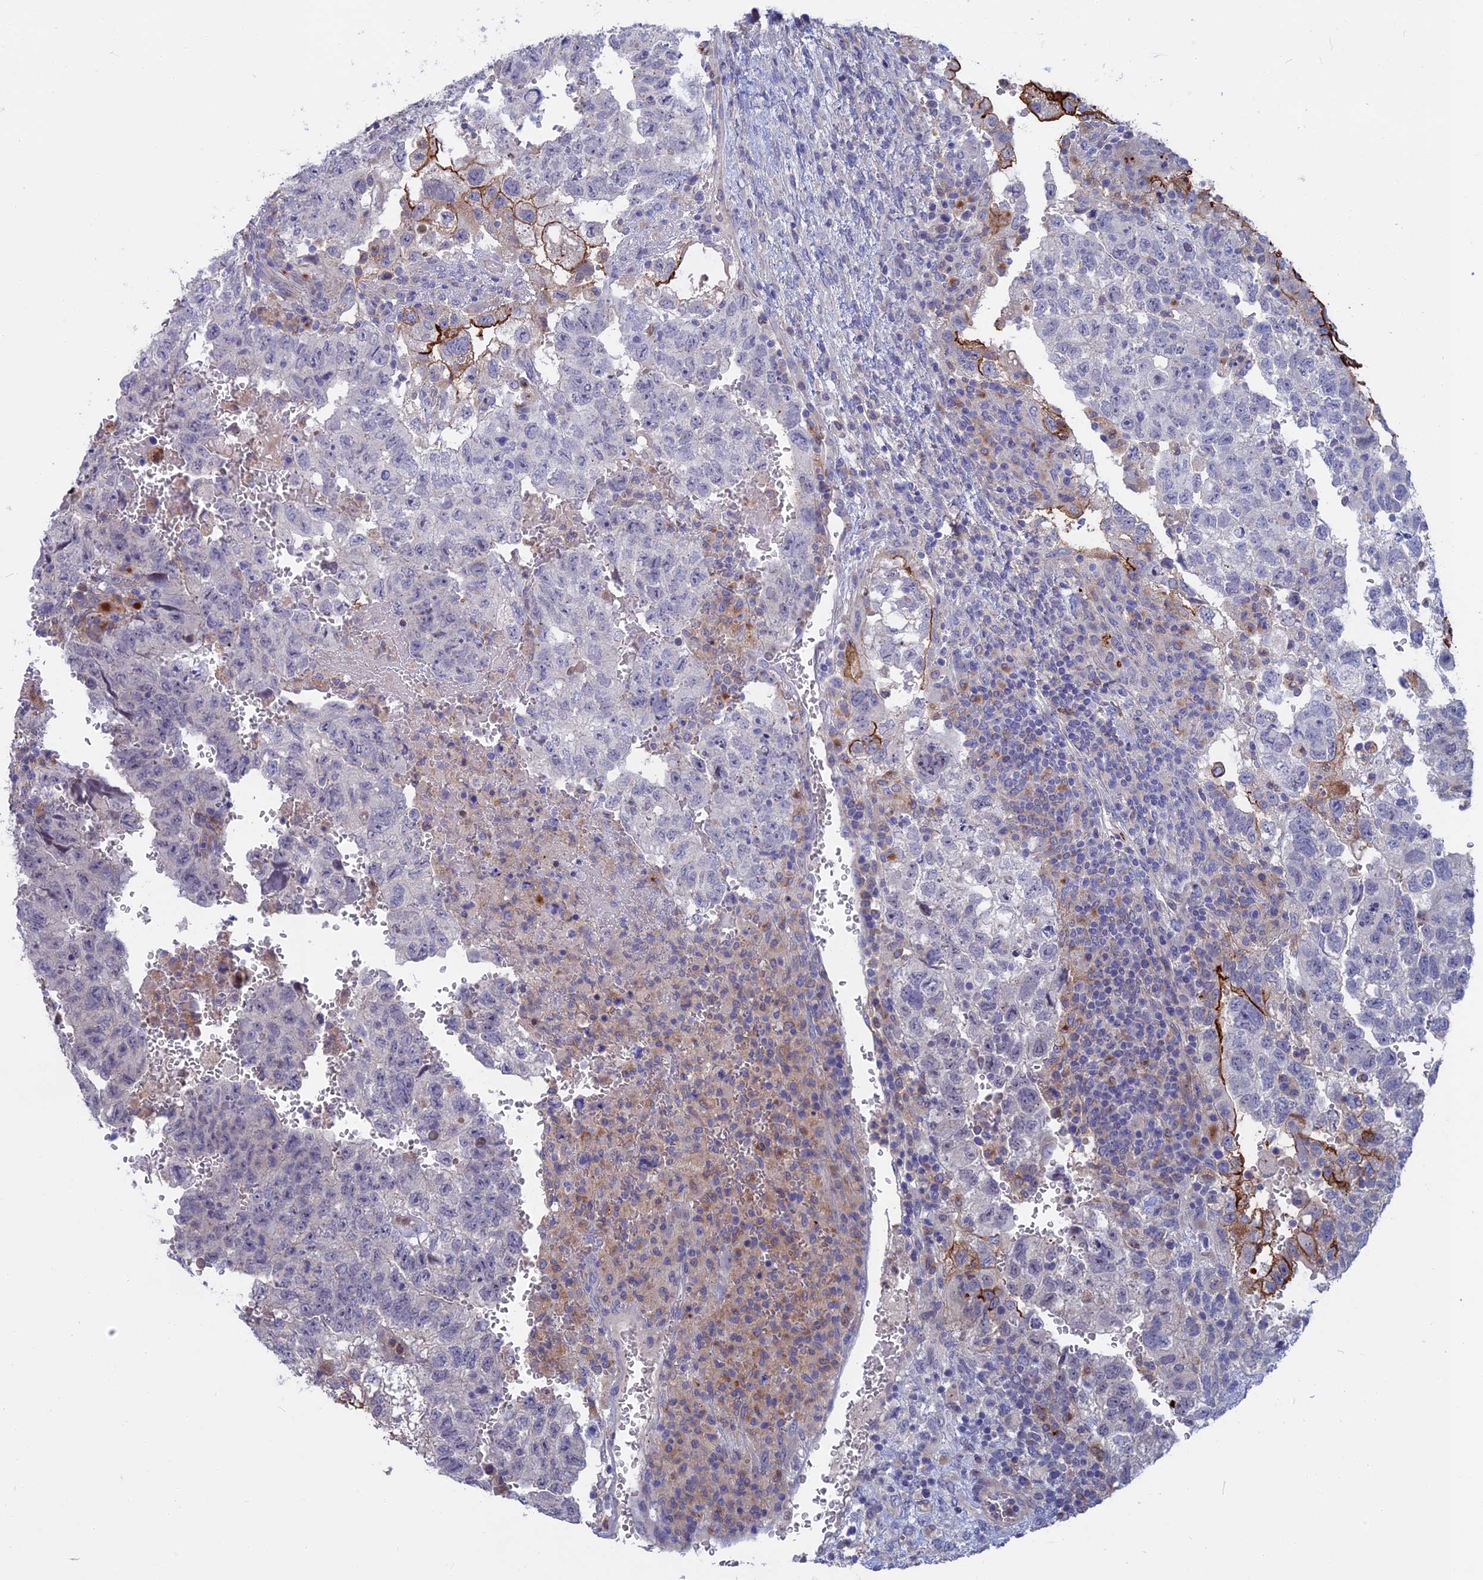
{"staining": {"intensity": "strong", "quantity": "<25%", "location": "cytoplasmic/membranous"}, "tissue": "testis cancer", "cell_type": "Tumor cells", "image_type": "cancer", "snomed": [{"axis": "morphology", "description": "Carcinoma, Embryonal, NOS"}, {"axis": "topography", "description": "Testis"}], "caption": "Immunohistochemical staining of human embryonal carcinoma (testis) reveals medium levels of strong cytoplasmic/membranous protein staining in about <25% of tumor cells.", "gene": "SLC2A6", "patient": {"sex": "male", "age": 36}}